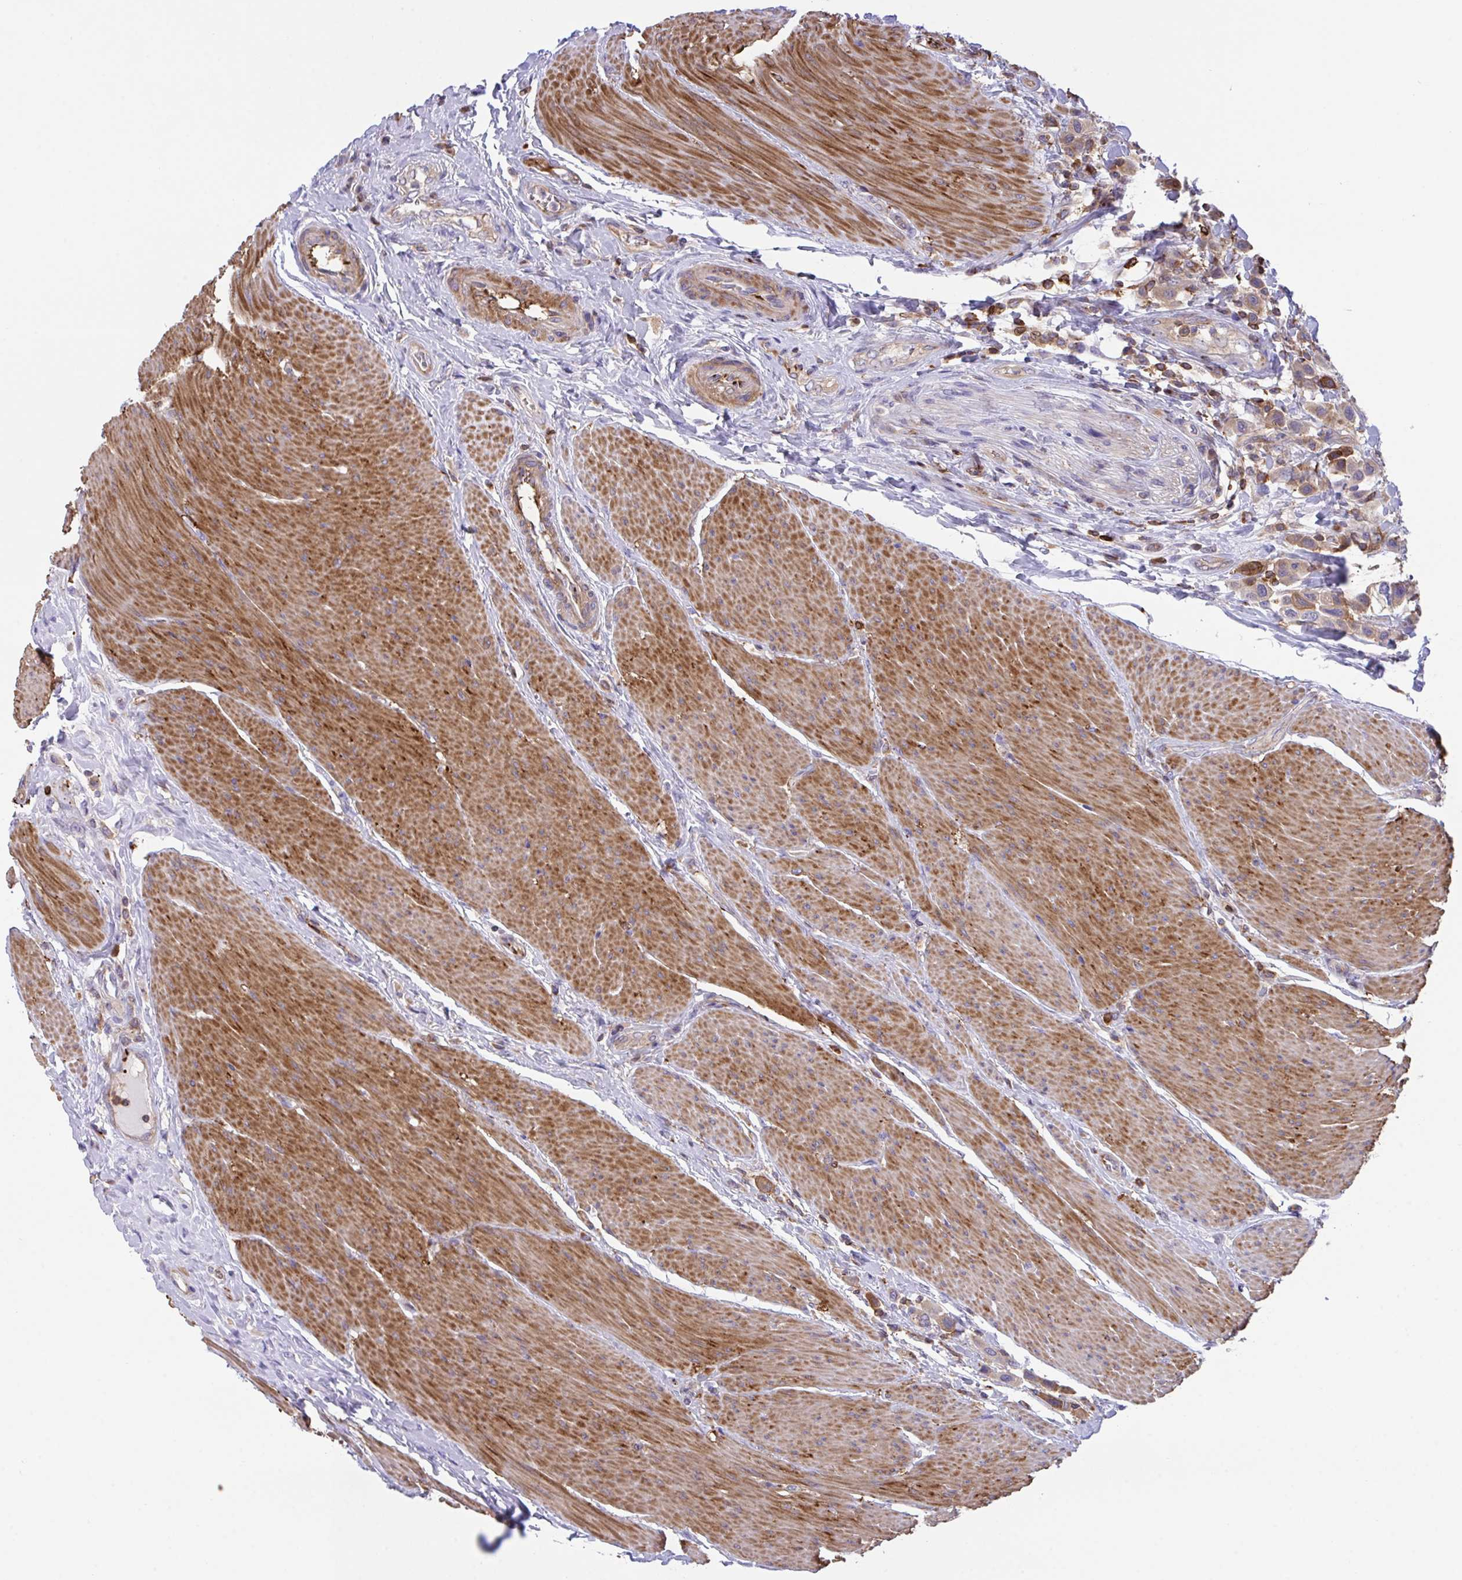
{"staining": {"intensity": "moderate", "quantity": "25%-75%", "location": "cytoplasmic/membranous"}, "tissue": "urothelial cancer", "cell_type": "Tumor cells", "image_type": "cancer", "snomed": [{"axis": "morphology", "description": "Urothelial carcinoma, High grade"}, {"axis": "topography", "description": "Urinary bladder"}], "caption": "This is a histology image of immunohistochemistry staining of urothelial carcinoma (high-grade), which shows moderate staining in the cytoplasmic/membranous of tumor cells.", "gene": "PPIH", "patient": {"sex": "male", "age": 50}}